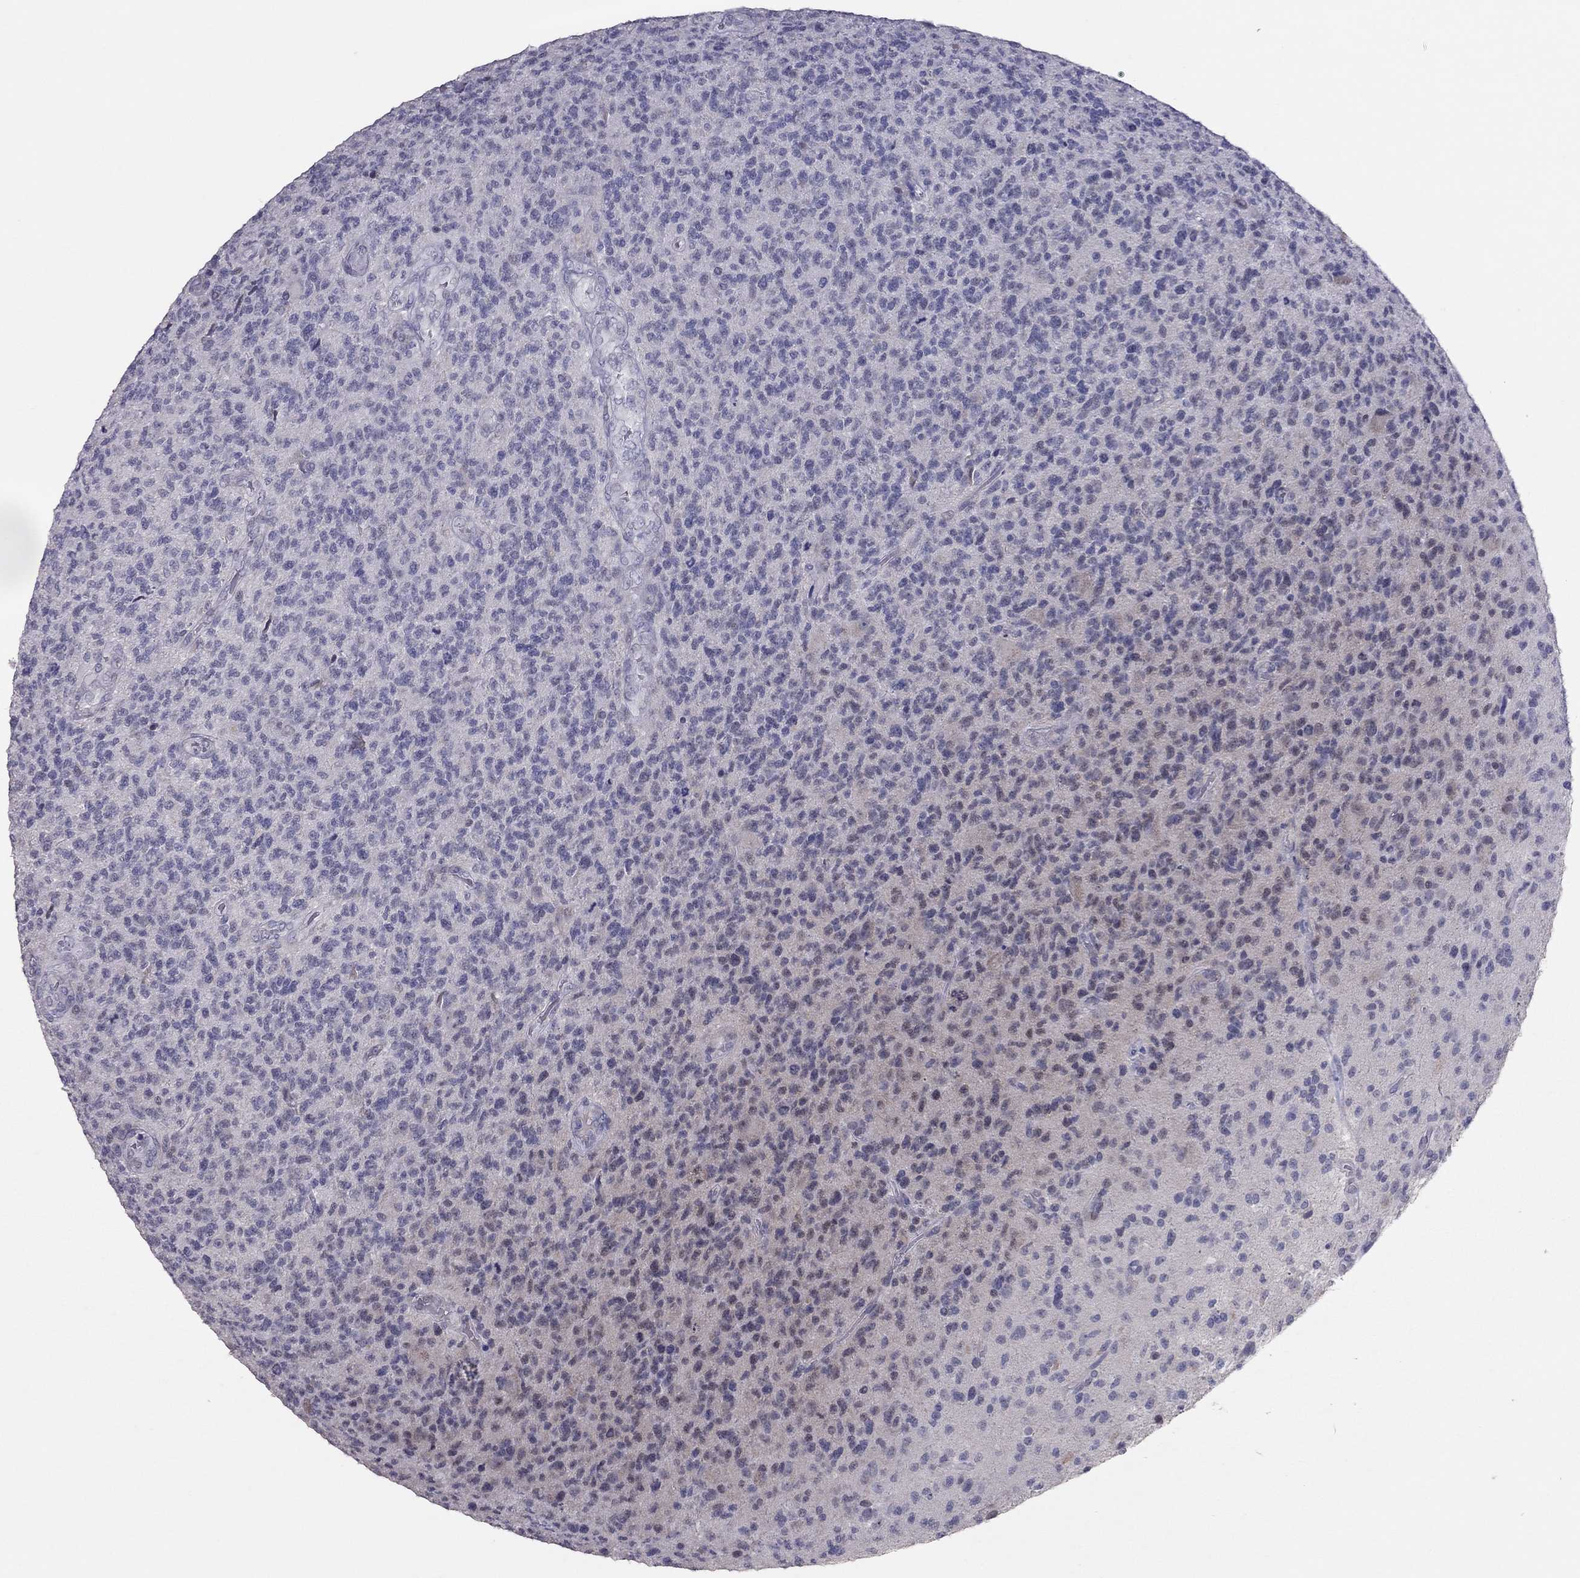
{"staining": {"intensity": "negative", "quantity": "none", "location": "none"}, "tissue": "glioma", "cell_type": "Tumor cells", "image_type": "cancer", "snomed": [{"axis": "morphology", "description": "Glioma, malignant, High grade"}, {"axis": "topography", "description": "Brain"}], "caption": "Immunohistochemistry image of neoplastic tissue: glioma stained with DAB reveals no significant protein expression in tumor cells.", "gene": "TSHB", "patient": {"sex": "male", "age": 56}}